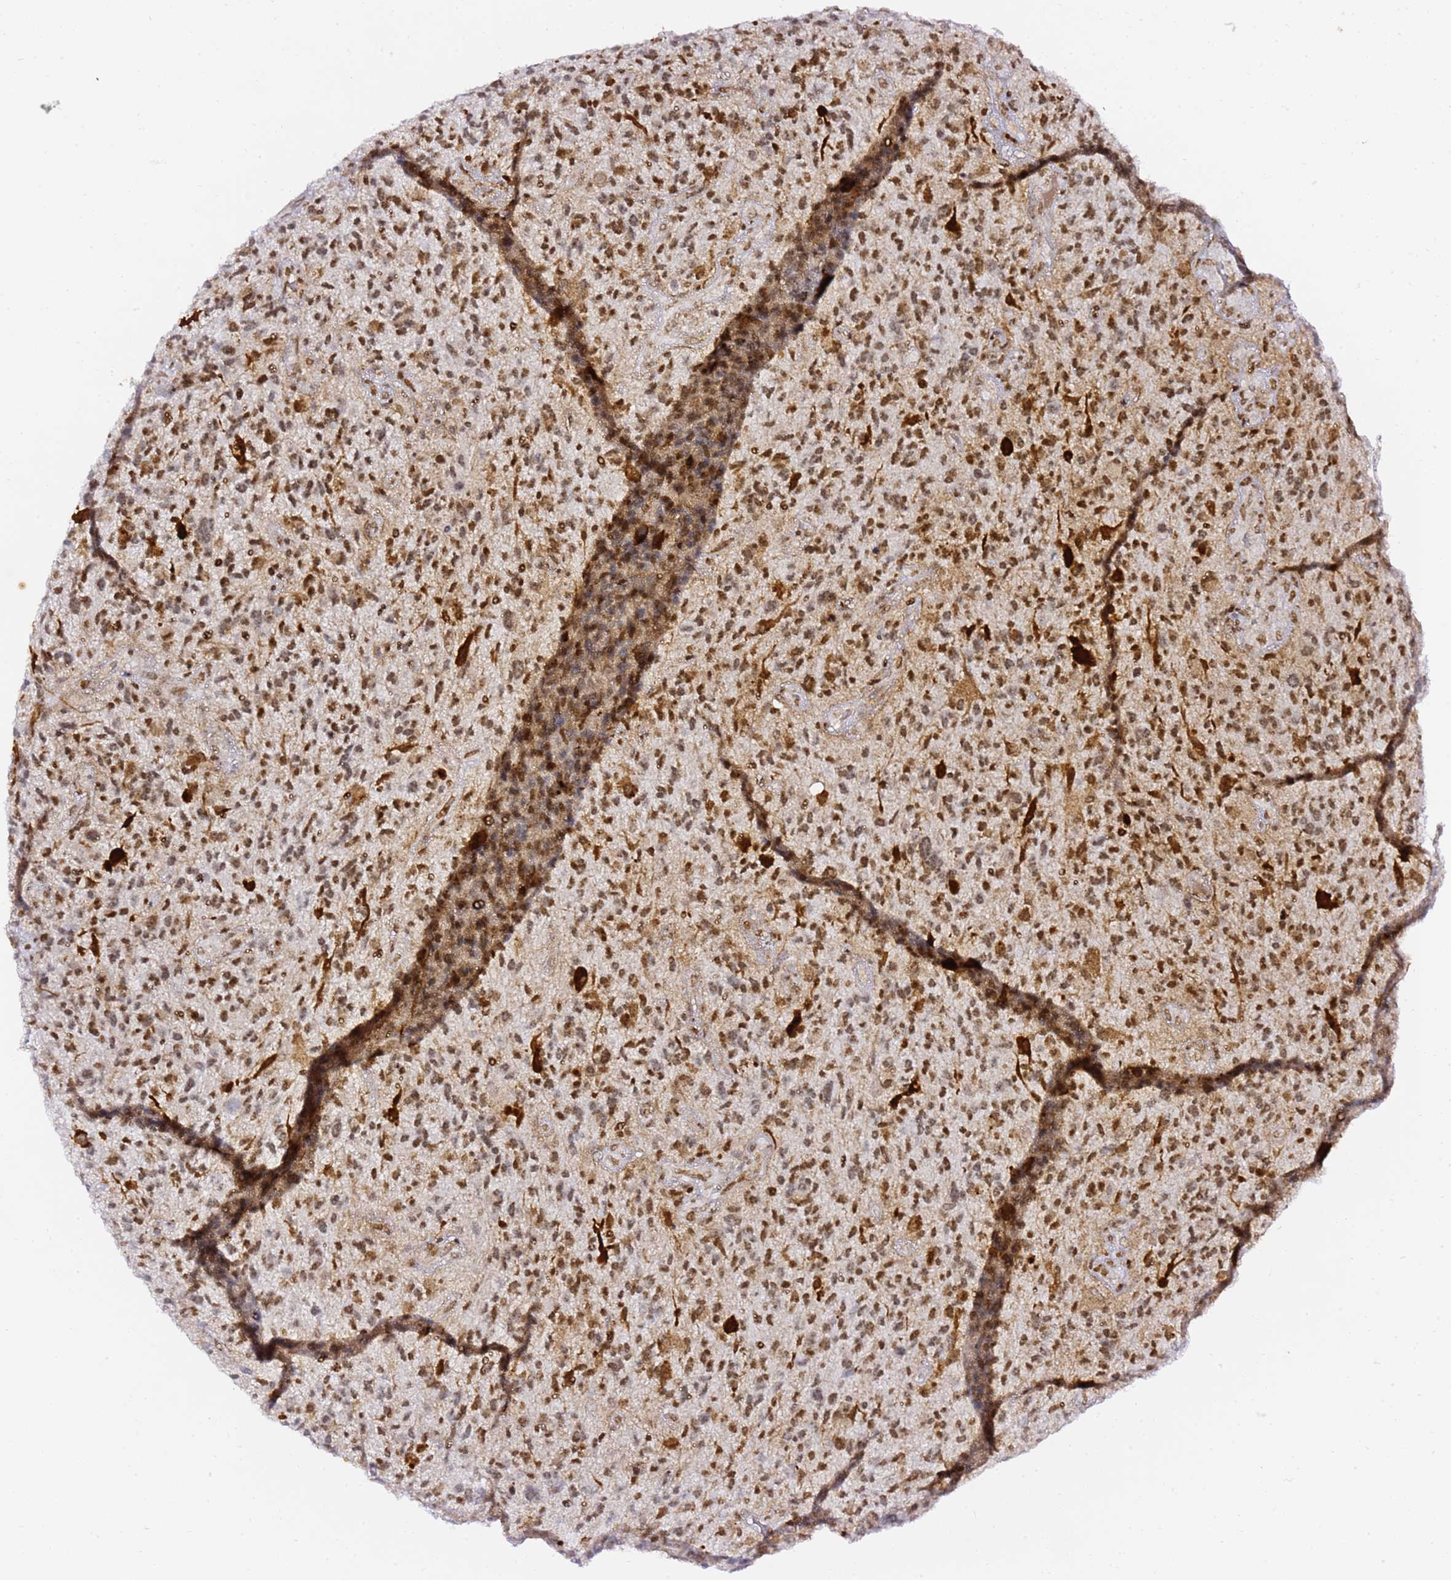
{"staining": {"intensity": "moderate", "quantity": ">75%", "location": "nuclear"}, "tissue": "glioma", "cell_type": "Tumor cells", "image_type": "cancer", "snomed": [{"axis": "morphology", "description": "Glioma, malignant, High grade"}, {"axis": "topography", "description": "Brain"}], "caption": "Immunohistochemistry histopathology image of neoplastic tissue: human high-grade glioma (malignant) stained using immunohistochemistry (IHC) exhibits medium levels of moderate protein expression localized specifically in the nuclear of tumor cells, appearing as a nuclear brown color.", "gene": "GBP2", "patient": {"sex": "male", "age": 47}}